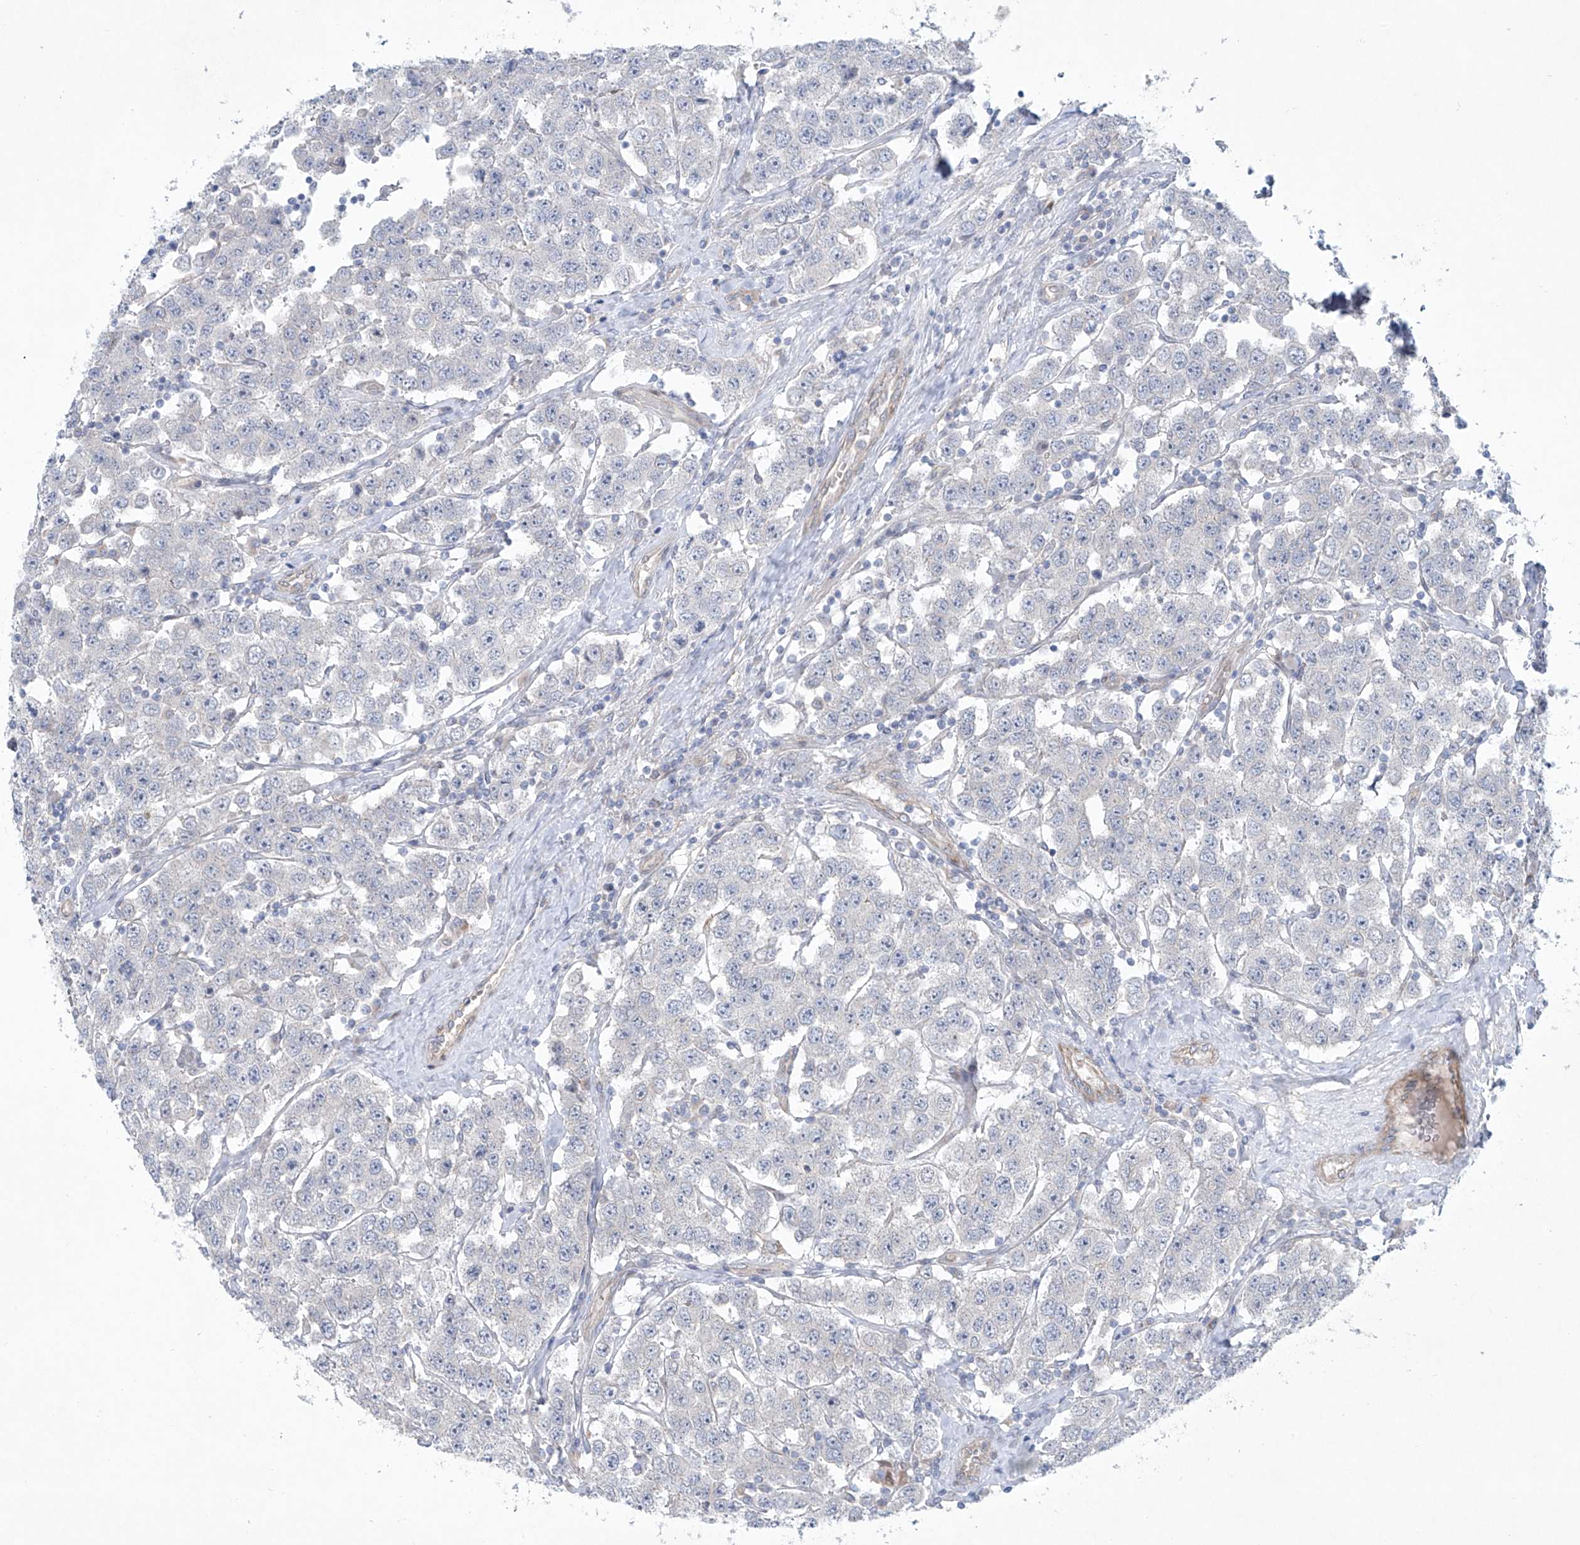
{"staining": {"intensity": "negative", "quantity": "none", "location": "none"}, "tissue": "testis cancer", "cell_type": "Tumor cells", "image_type": "cancer", "snomed": [{"axis": "morphology", "description": "Seminoma, NOS"}, {"axis": "topography", "description": "Testis"}], "caption": "Human testis cancer (seminoma) stained for a protein using immunohistochemistry (IHC) demonstrates no staining in tumor cells.", "gene": "KLC4", "patient": {"sex": "male", "age": 28}}